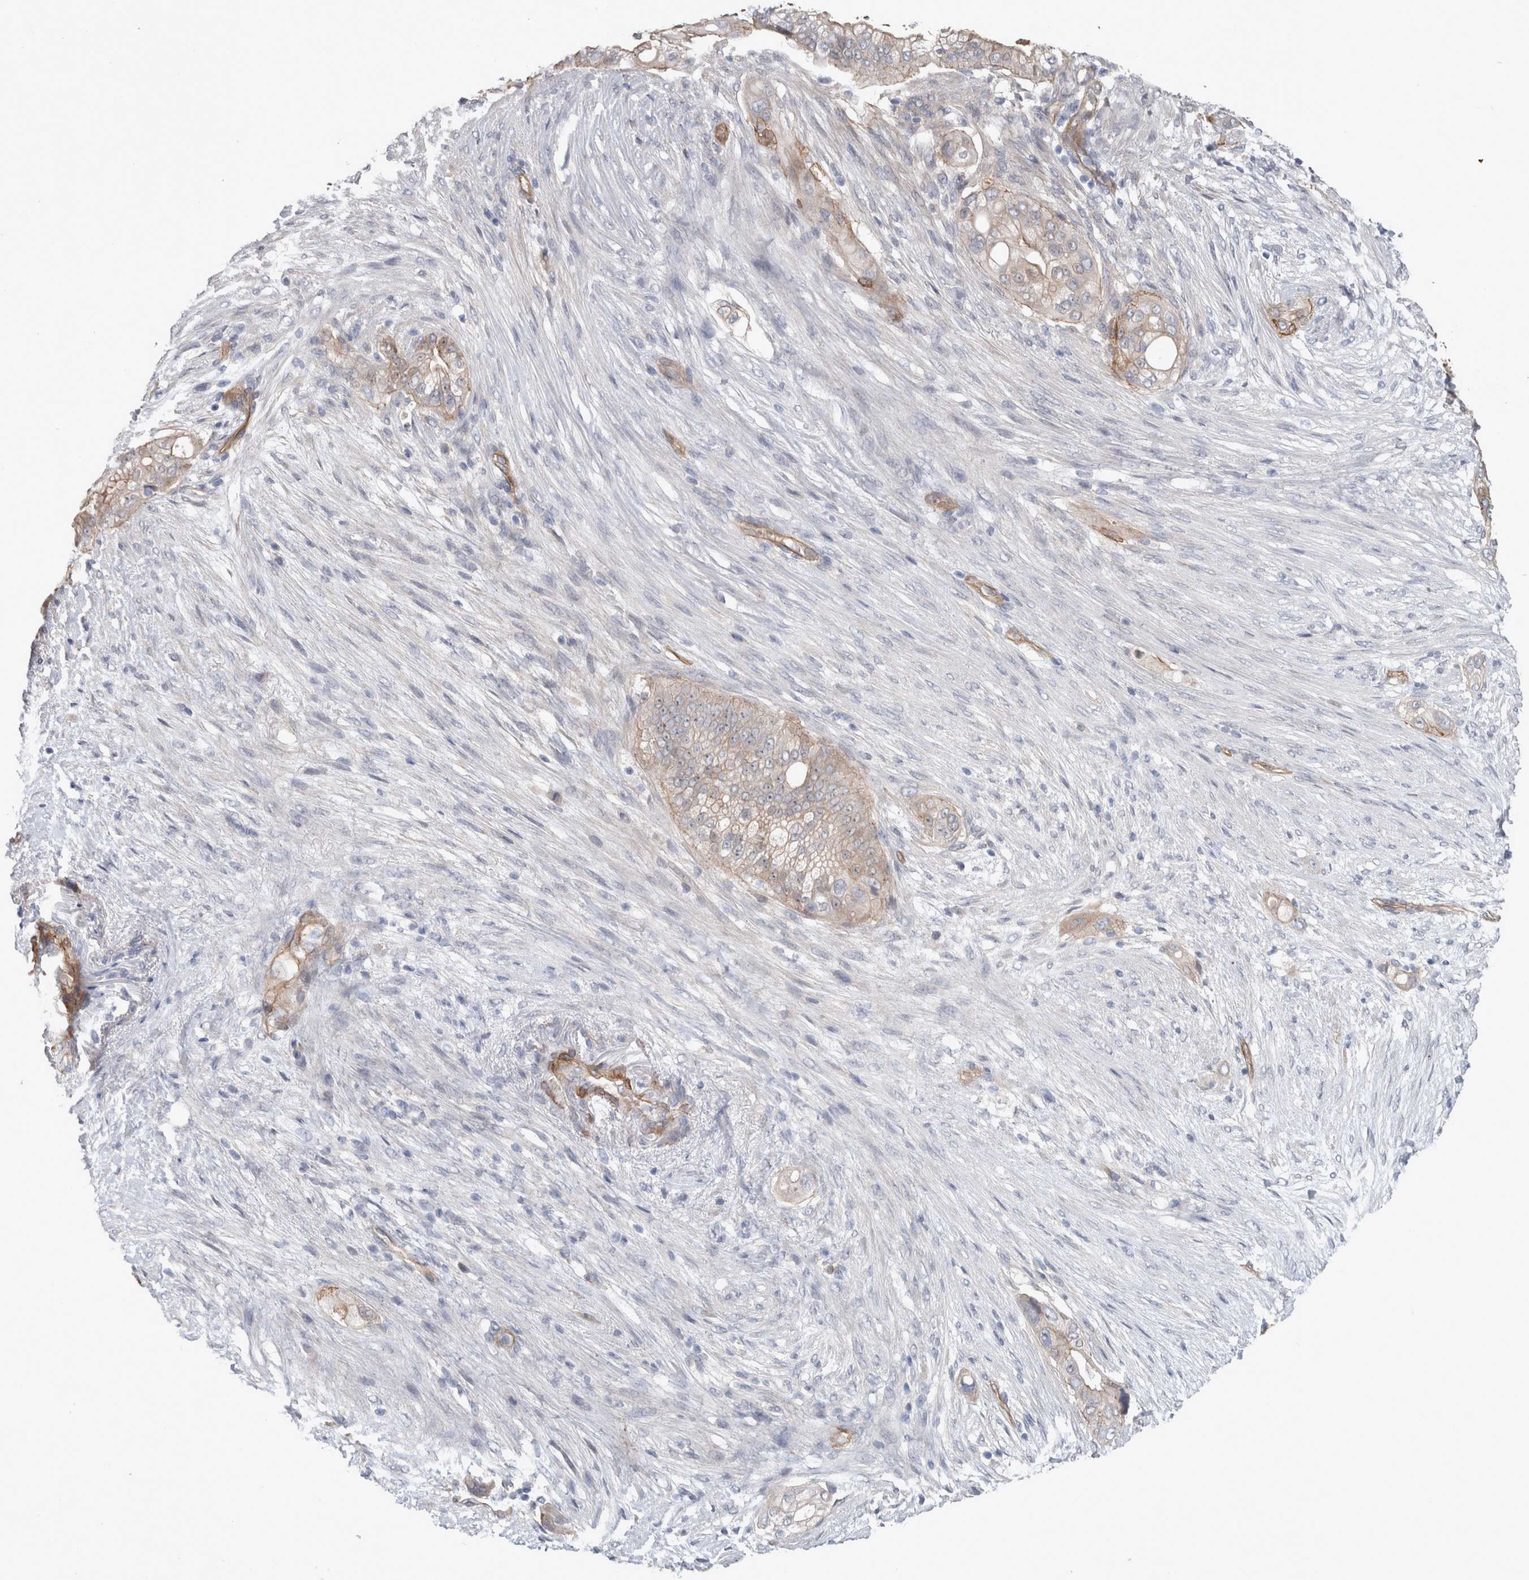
{"staining": {"intensity": "moderate", "quantity": "<25%", "location": "cytoplasmic/membranous"}, "tissue": "pancreatic cancer", "cell_type": "Tumor cells", "image_type": "cancer", "snomed": [{"axis": "morphology", "description": "Adenocarcinoma, NOS"}, {"axis": "topography", "description": "Pancreas"}], "caption": "Immunohistochemistry (IHC) staining of pancreatic cancer (adenocarcinoma), which shows low levels of moderate cytoplasmic/membranous positivity in about <25% of tumor cells indicating moderate cytoplasmic/membranous protein positivity. The staining was performed using DAB (brown) for protein detection and nuclei were counterstained in hematoxylin (blue).", "gene": "BCAM", "patient": {"sex": "male", "age": 53}}